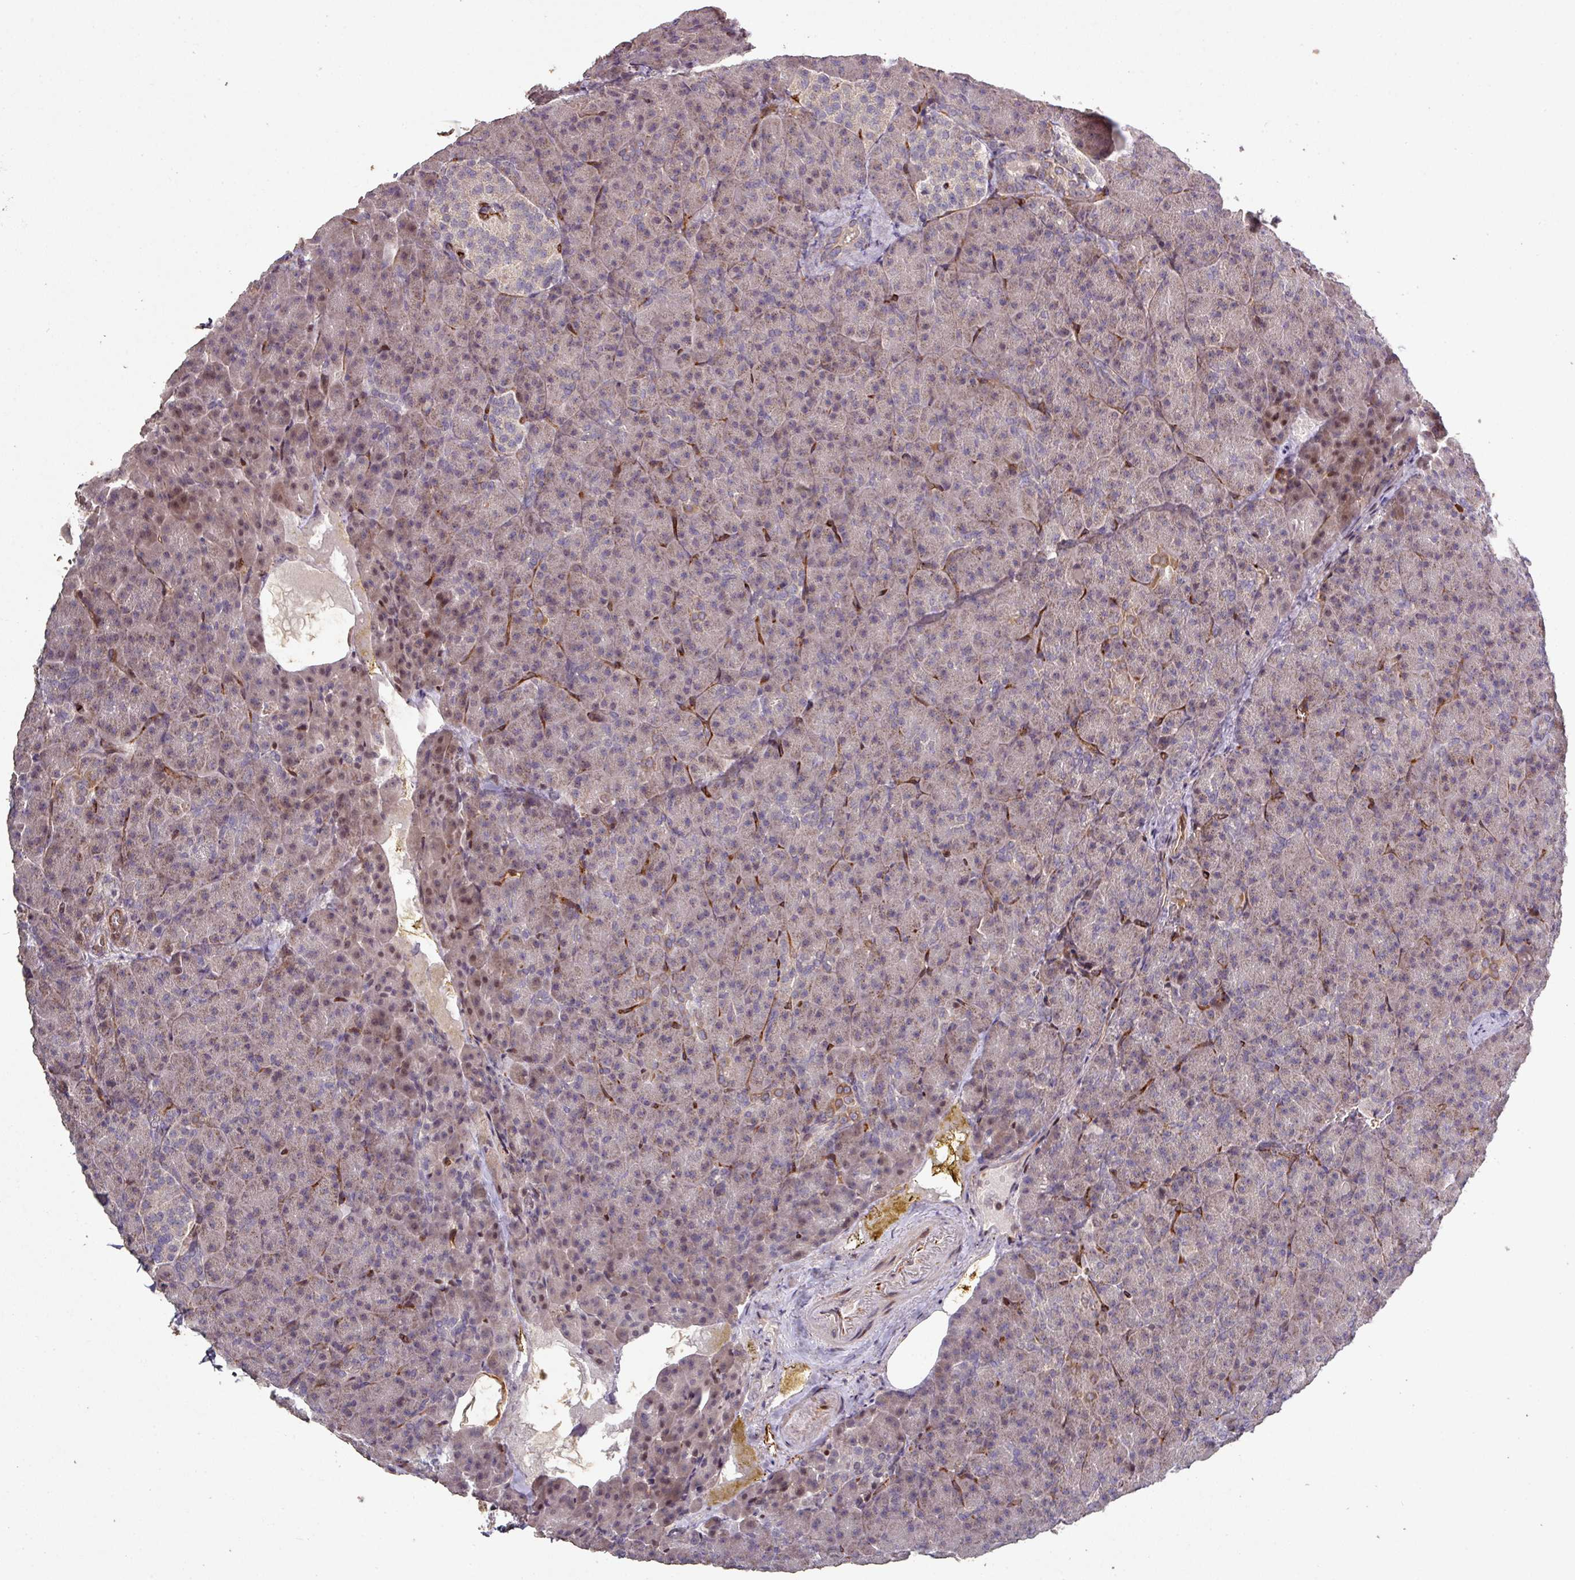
{"staining": {"intensity": "weak", "quantity": ">75%", "location": "cytoplasmic/membranous,nuclear"}, "tissue": "pancreas", "cell_type": "Exocrine glandular cells", "image_type": "normal", "snomed": [{"axis": "morphology", "description": "Normal tissue, NOS"}, {"axis": "topography", "description": "Pancreas"}], "caption": "The image reveals immunohistochemical staining of normal pancreas. There is weak cytoplasmic/membranous,nuclear staining is seen in approximately >75% of exocrine glandular cells.", "gene": "RPL23A", "patient": {"sex": "female", "age": 74}}